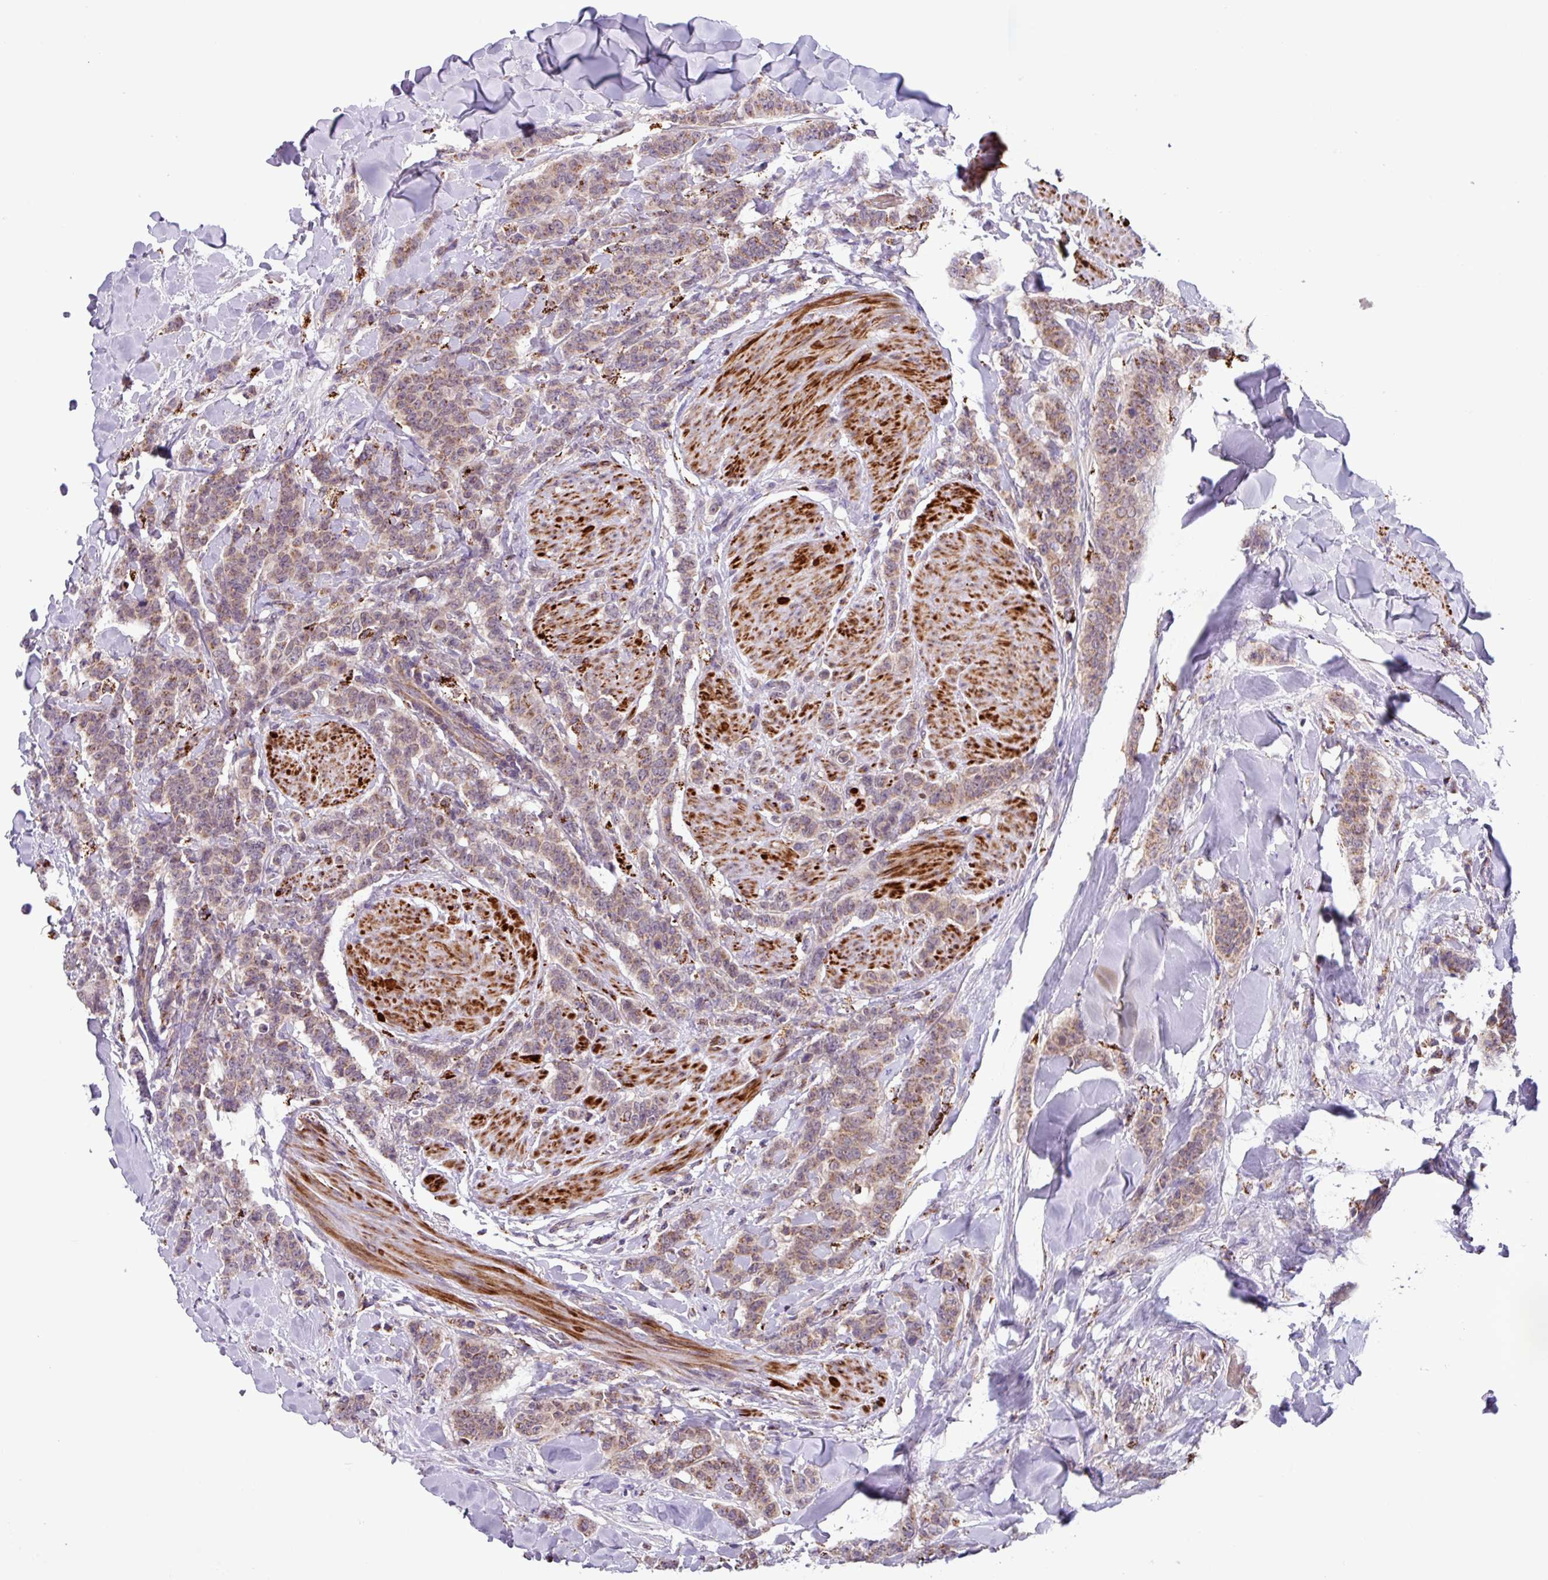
{"staining": {"intensity": "weak", "quantity": ">75%", "location": "cytoplasmic/membranous"}, "tissue": "breast cancer", "cell_type": "Tumor cells", "image_type": "cancer", "snomed": [{"axis": "morphology", "description": "Duct carcinoma"}, {"axis": "topography", "description": "Breast"}], "caption": "Breast cancer (infiltrating ductal carcinoma) tissue demonstrates weak cytoplasmic/membranous staining in approximately >75% of tumor cells, visualized by immunohistochemistry. The staining is performed using DAB brown chromogen to label protein expression. The nuclei are counter-stained blue using hematoxylin.", "gene": "AKIRIN1", "patient": {"sex": "female", "age": 40}}